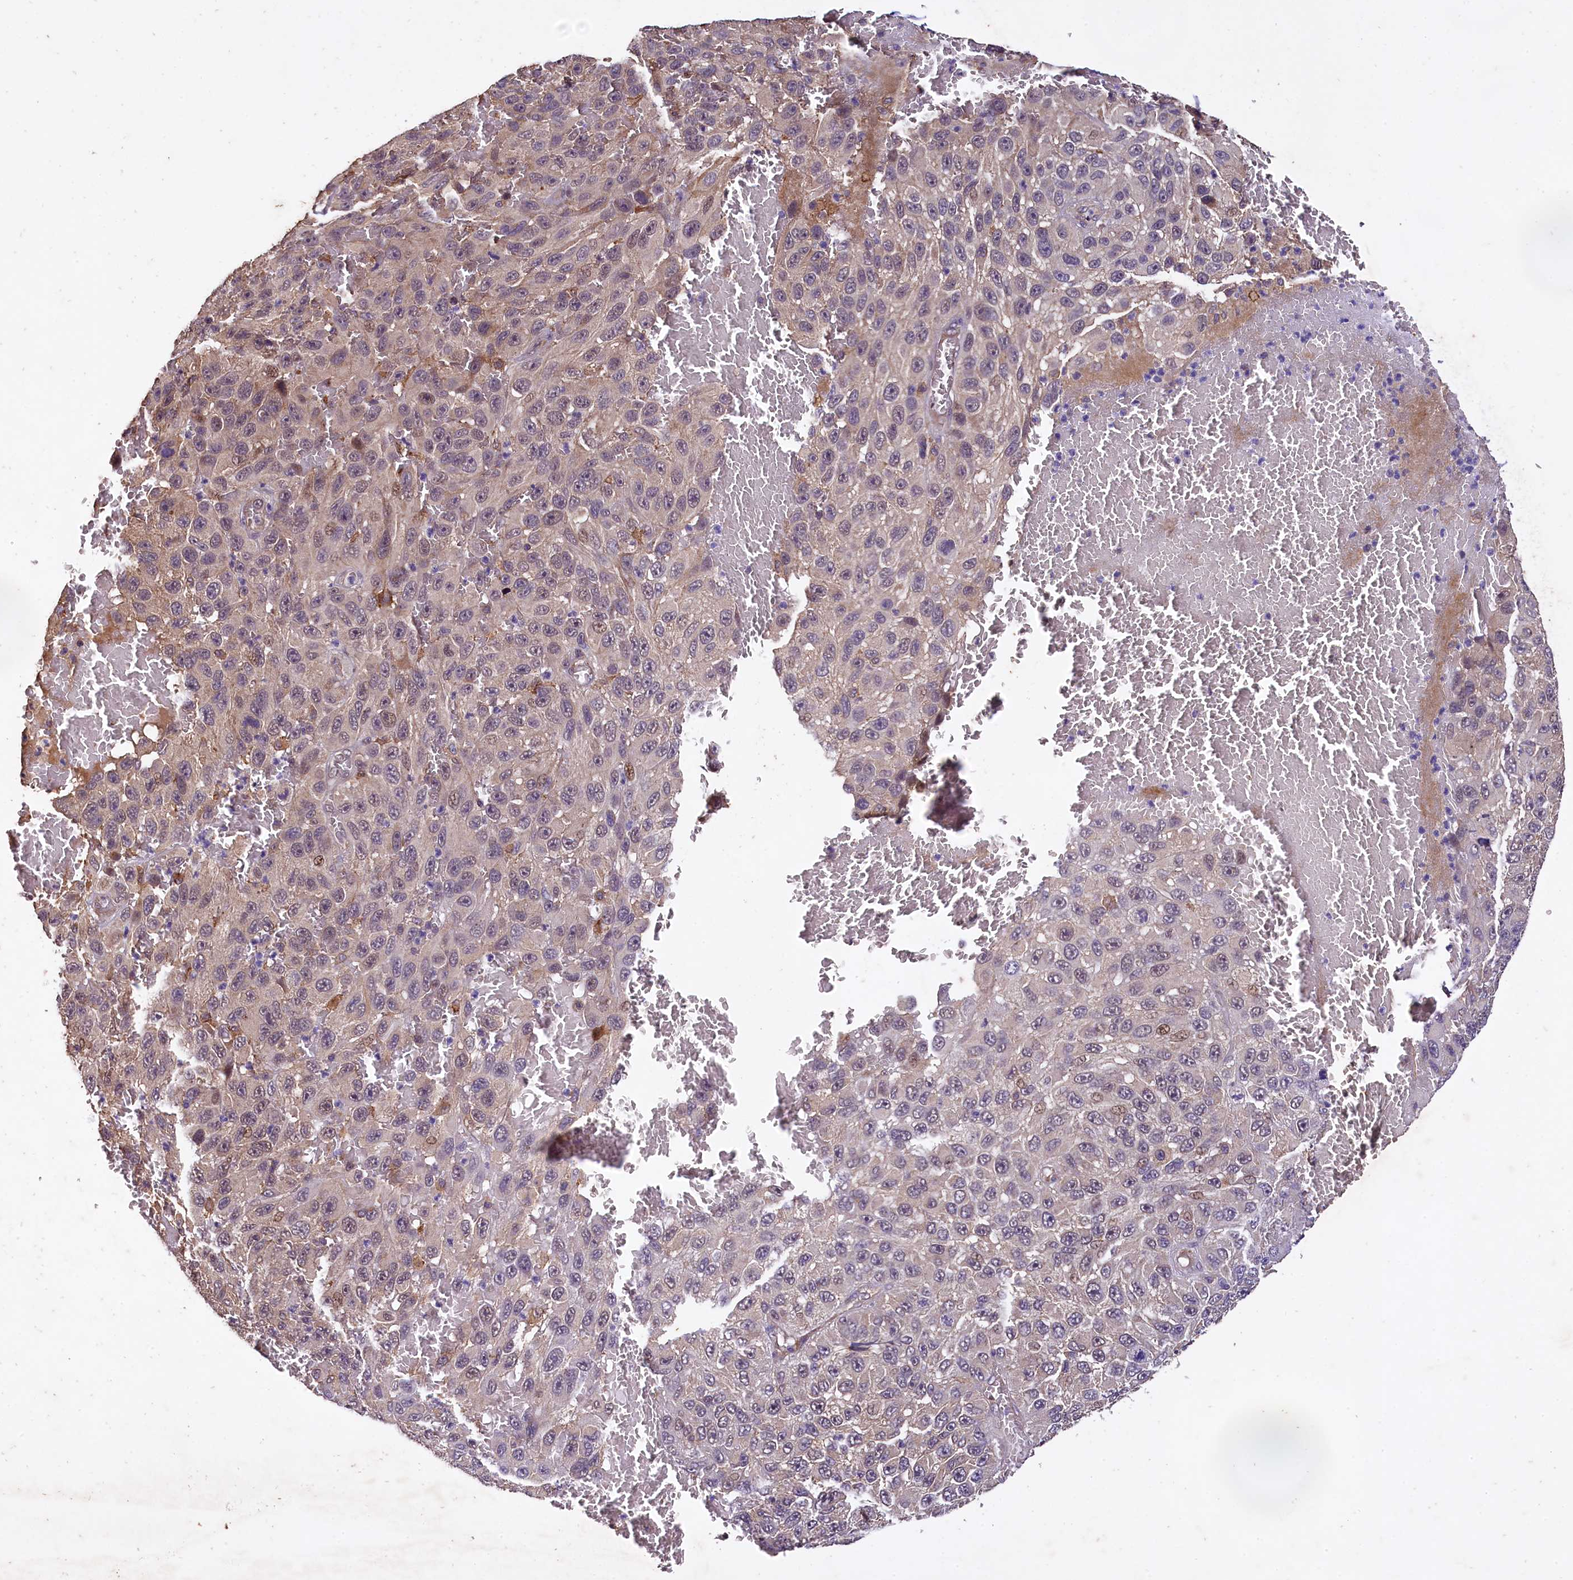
{"staining": {"intensity": "weak", "quantity": "<25%", "location": "cytoplasmic/membranous,nuclear"}, "tissue": "melanoma", "cell_type": "Tumor cells", "image_type": "cancer", "snomed": [{"axis": "morphology", "description": "Normal tissue, NOS"}, {"axis": "morphology", "description": "Malignant melanoma, NOS"}, {"axis": "topography", "description": "Skin"}], "caption": "Immunohistochemistry photomicrograph of human malignant melanoma stained for a protein (brown), which exhibits no expression in tumor cells. Brightfield microscopy of immunohistochemistry (IHC) stained with DAB (3,3'-diaminobenzidine) (brown) and hematoxylin (blue), captured at high magnification.", "gene": "PLXNB1", "patient": {"sex": "female", "age": 96}}